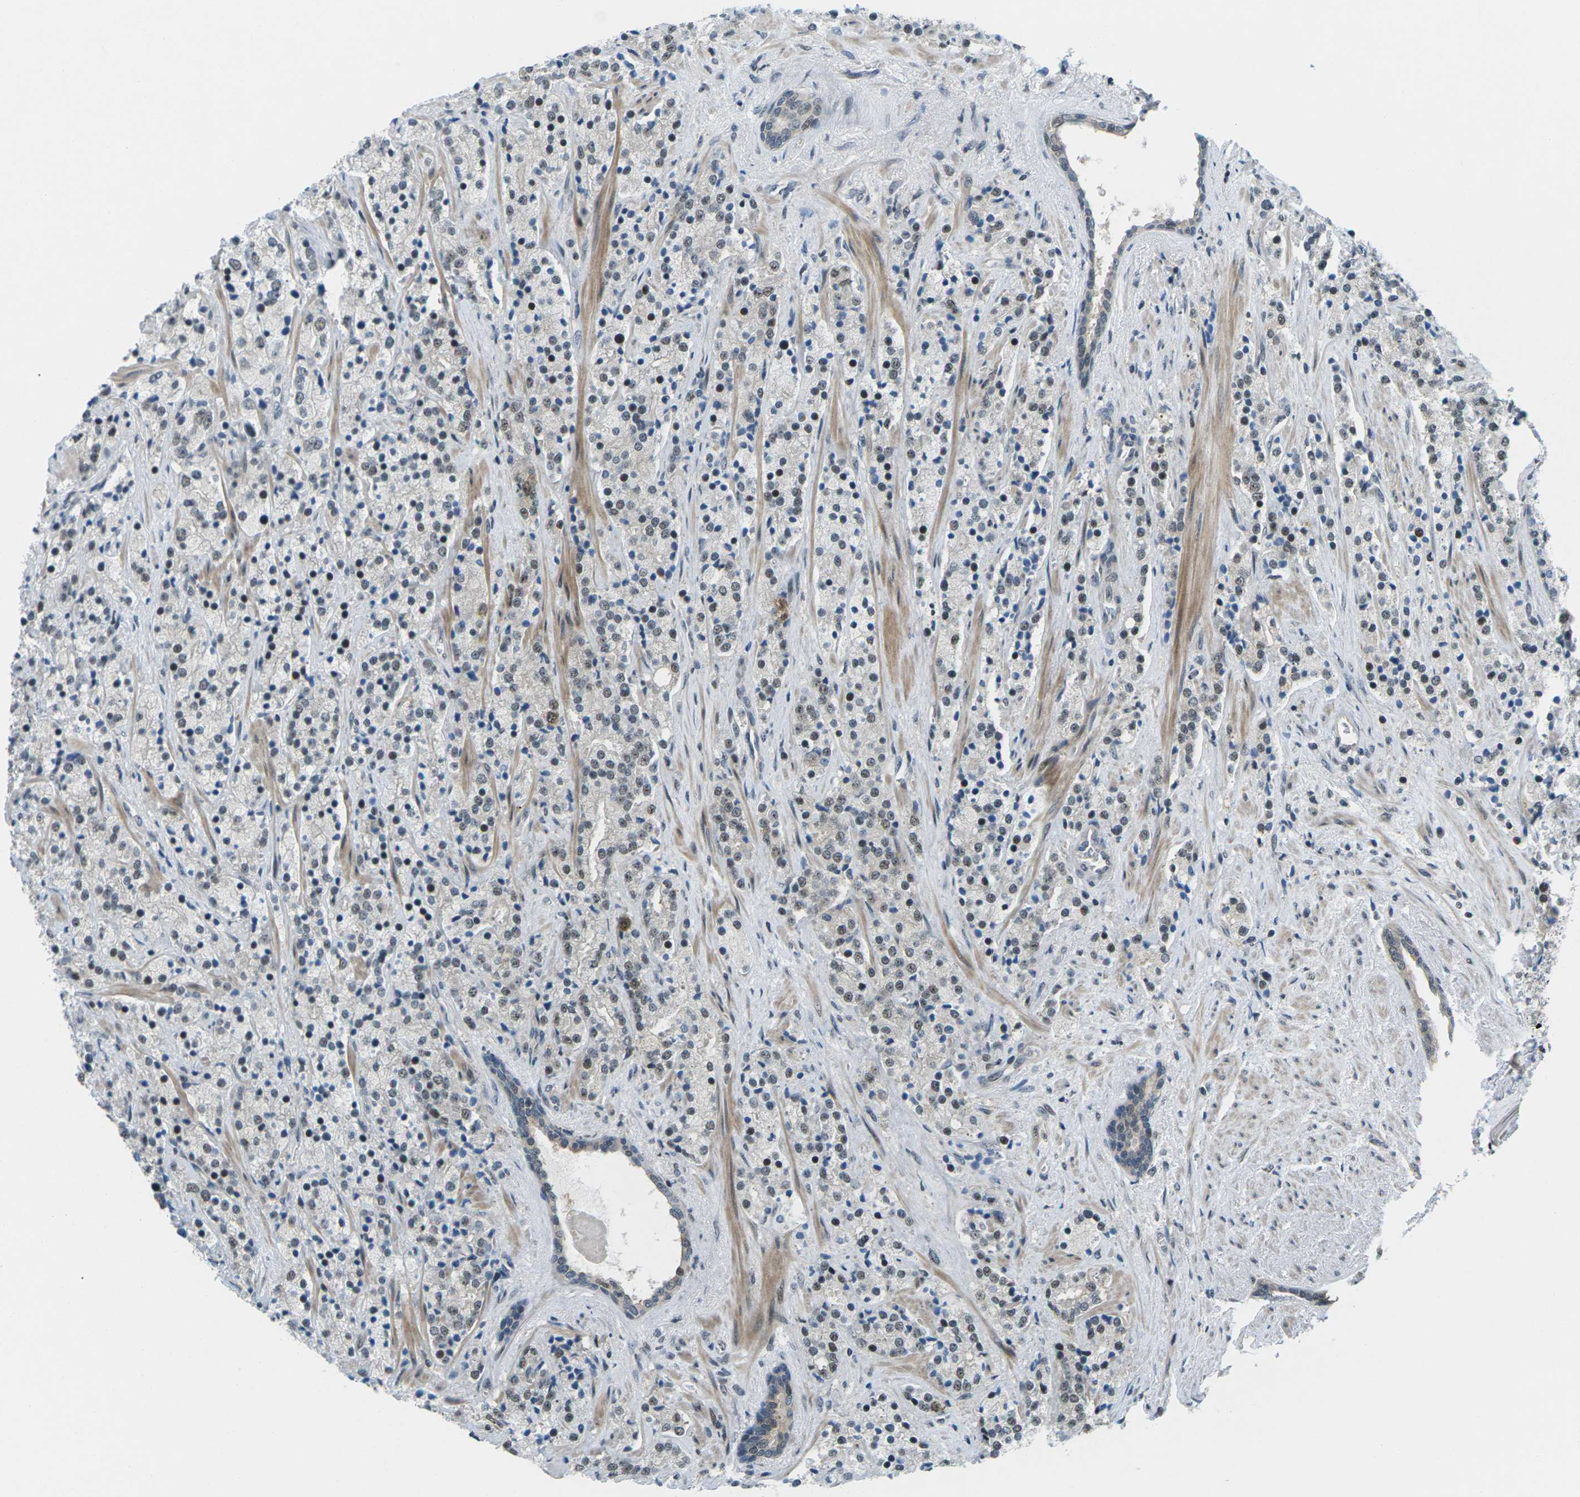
{"staining": {"intensity": "moderate", "quantity": ">75%", "location": "nuclear"}, "tissue": "prostate cancer", "cell_type": "Tumor cells", "image_type": "cancer", "snomed": [{"axis": "morphology", "description": "Adenocarcinoma, High grade"}, {"axis": "topography", "description": "Prostate"}], "caption": "Tumor cells demonstrate medium levels of moderate nuclear positivity in approximately >75% of cells in adenocarcinoma (high-grade) (prostate). The staining is performed using DAB (3,3'-diaminobenzidine) brown chromogen to label protein expression. The nuclei are counter-stained blue using hematoxylin.", "gene": "UBE2S", "patient": {"sex": "male", "age": 71}}